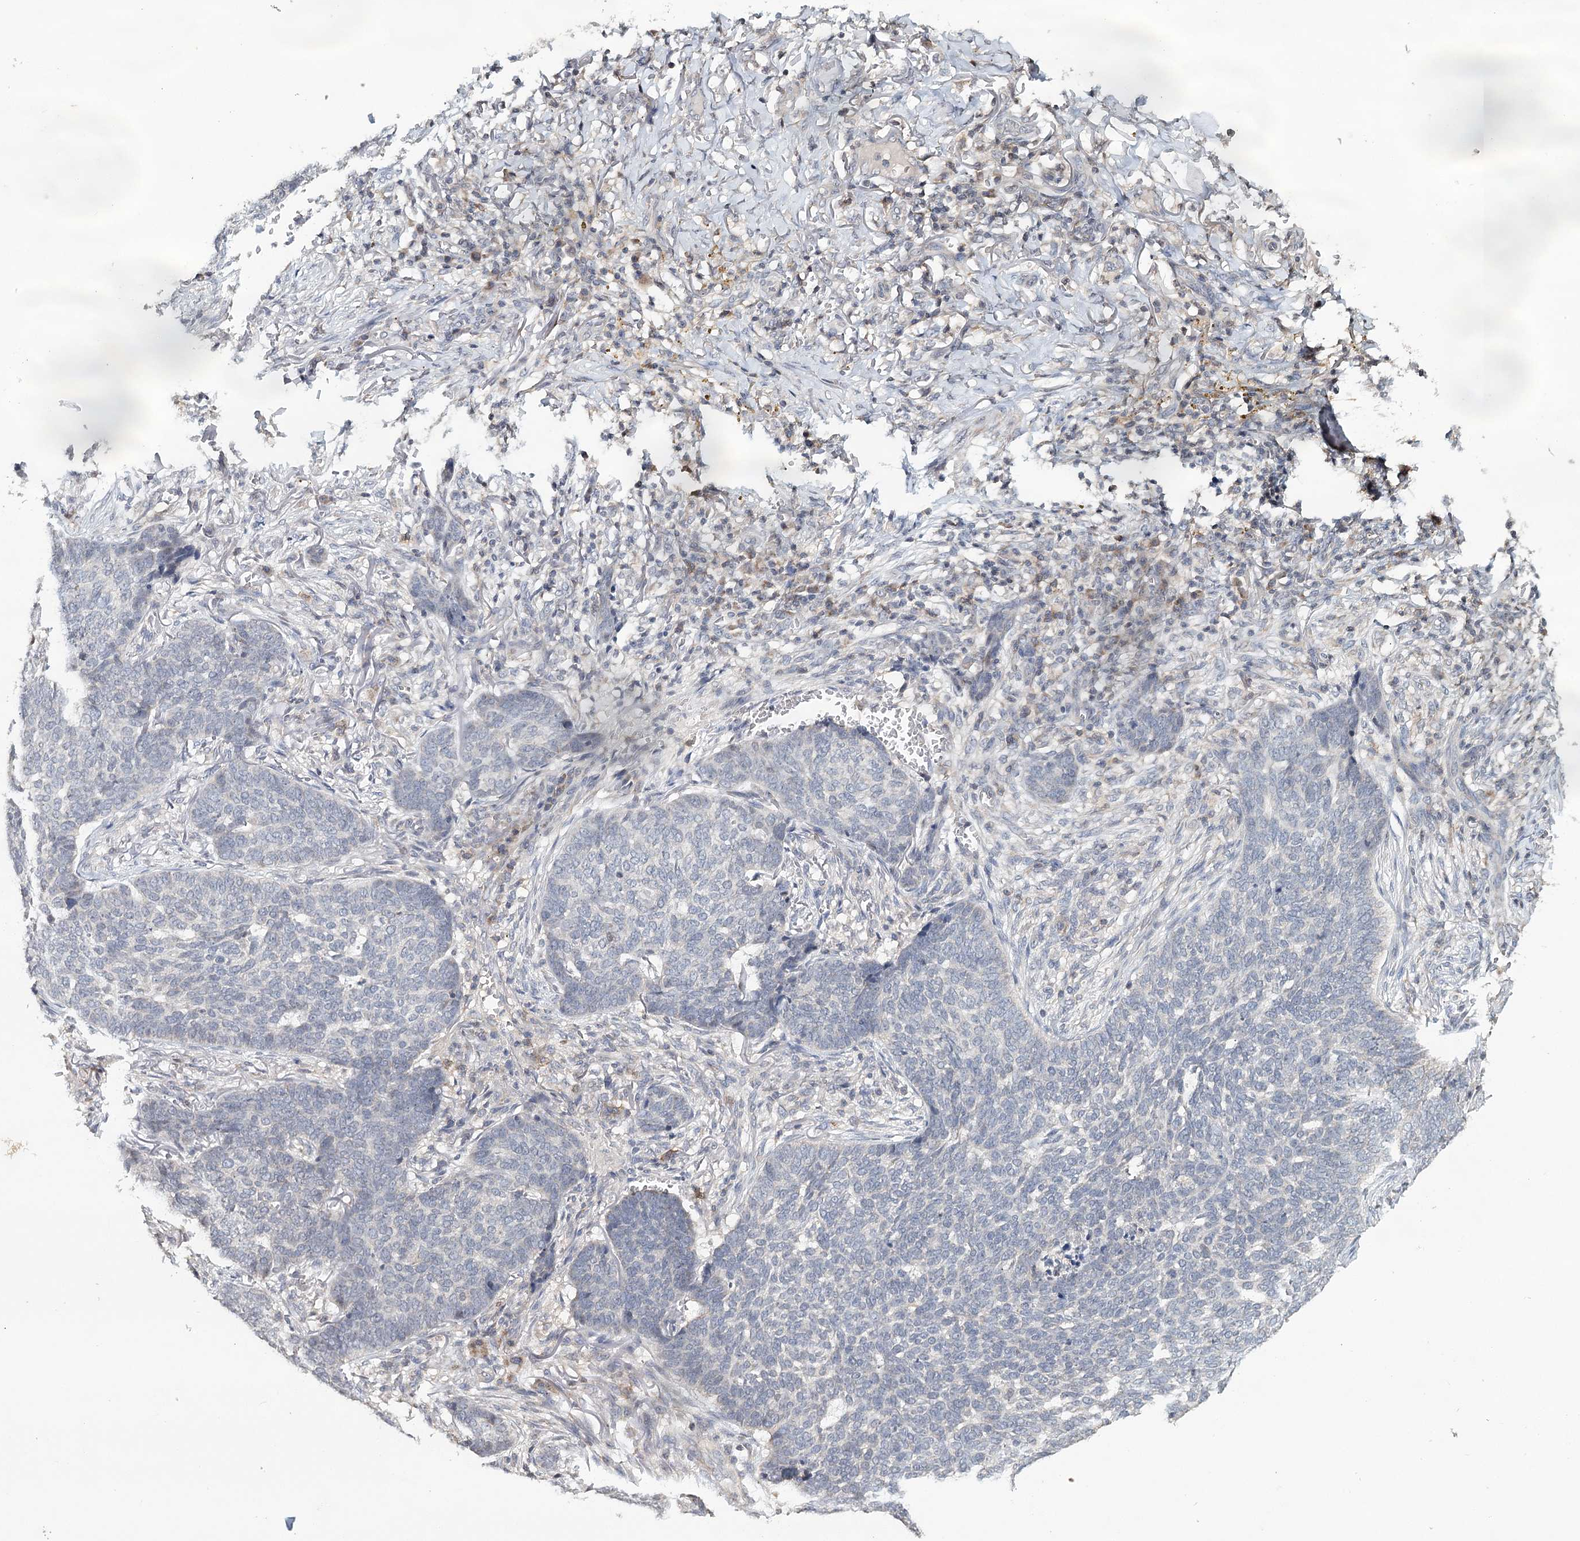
{"staining": {"intensity": "negative", "quantity": "none", "location": "none"}, "tissue": "skin cancer", "cell_type": "Tumor cells", "image_type": "cancer", "snomed": [{"axis": "morphology", "description": "Basal cell carcinoma"}, {"axis": "topography", "description": "Skin"}], "caption": "Tumor cells are negative for protein expression in human skin cancer.", "gene": "ICOS", "patient": {"sex": "male", "age": 85}}